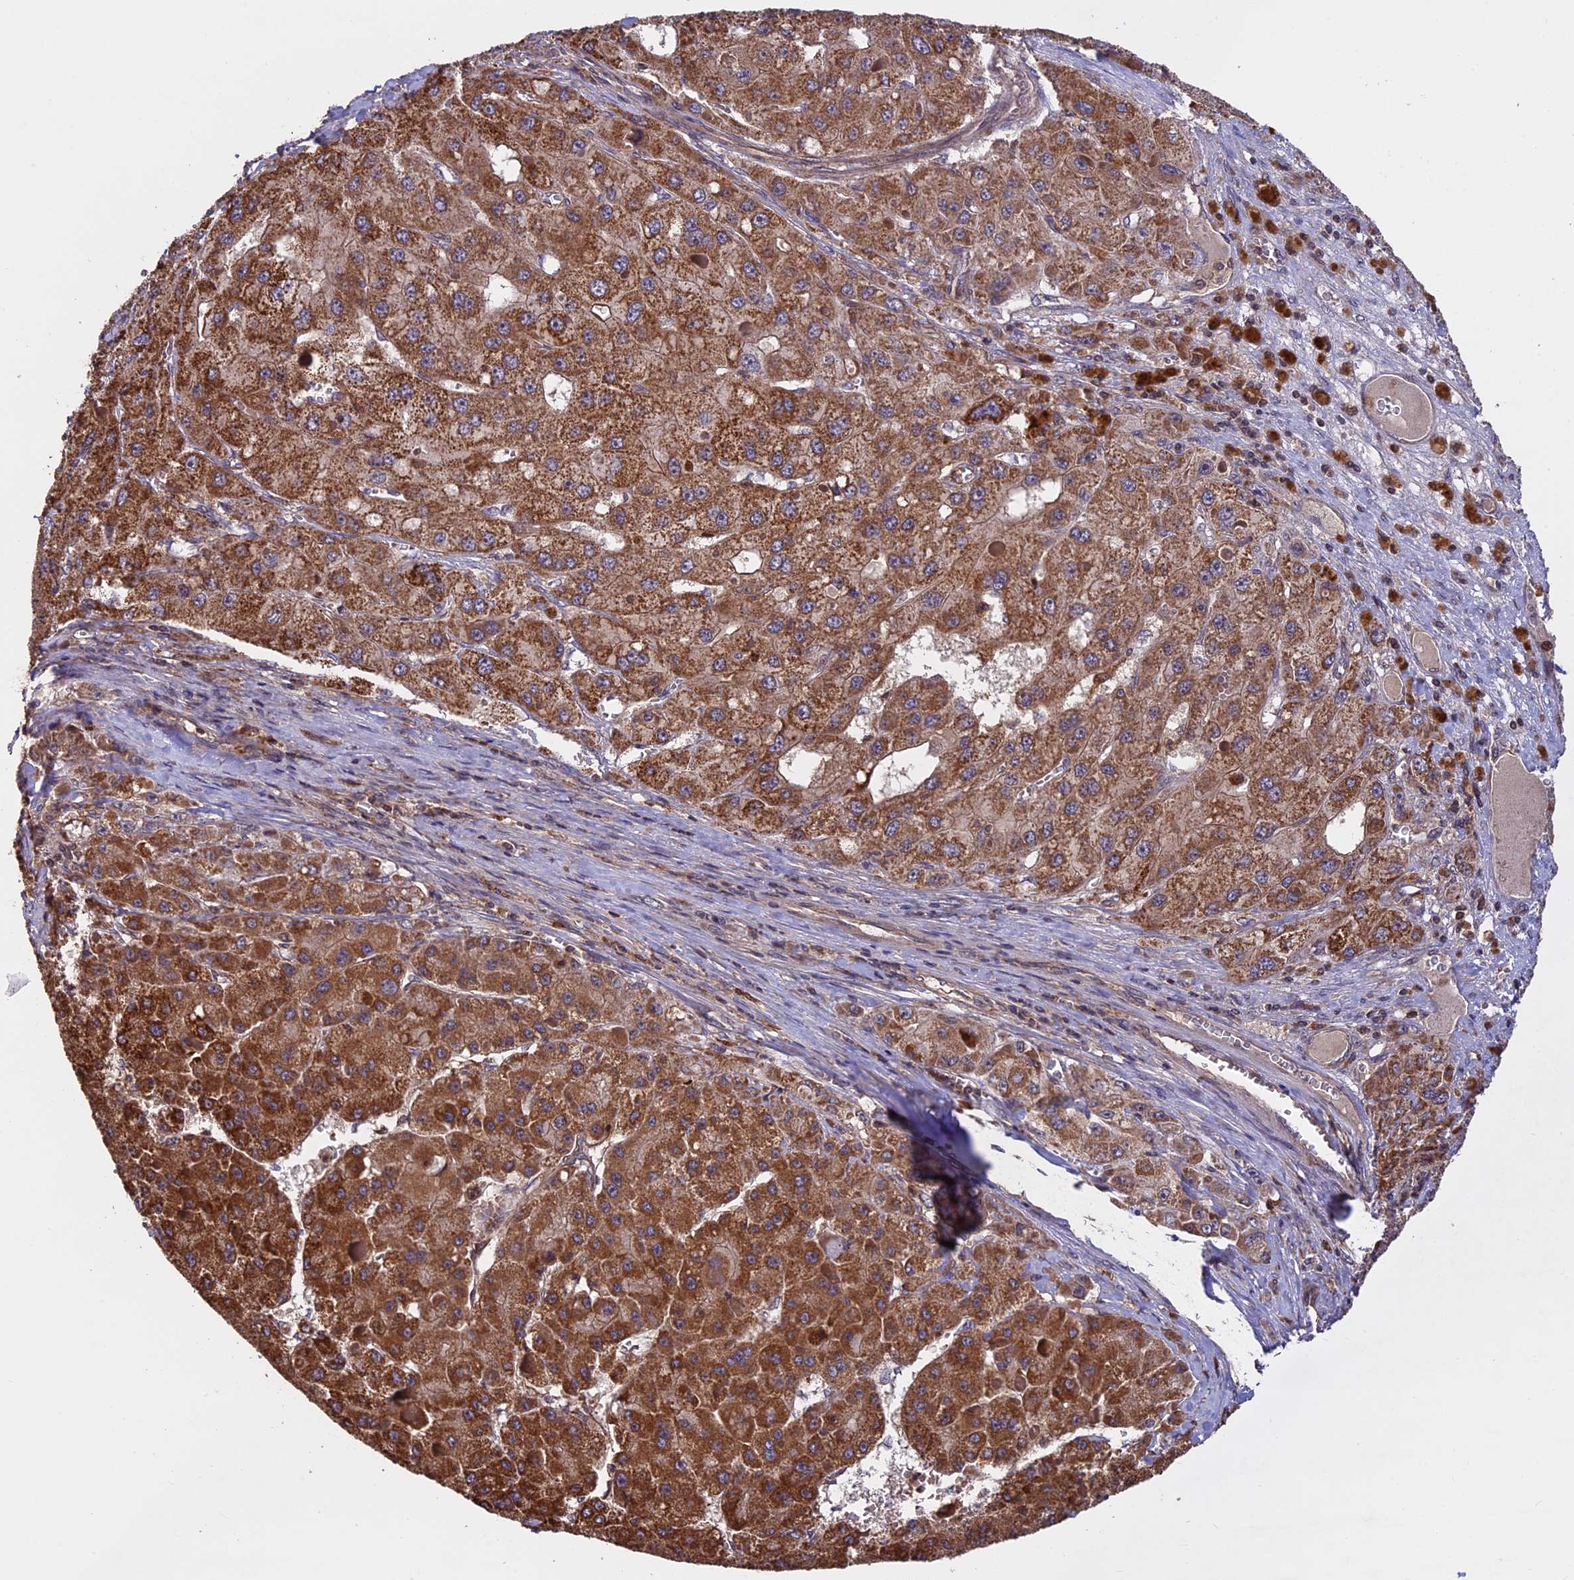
{"staining": {"intensity": "moderate", "quantity": ">75%", "location": "cytoplasmic/membranous"}, "tissue": "liver cancer", "cell_type": "Tumor cells", "image_type": "cancer", "snomed": [{"axis": "morphology", "description": "Carcinoma, Hepatocellular, NOS"}, {"axis": "topography", "description": "Liver"}], "caption": "Liver hepatocellular carcinoma stained with a brown dye exhibits moderate cytoplasmic/membranous positive expression in about >75% of tumor cells.", "gene": "PKD2L2", "patient": {"sex": "female", "age": 73}}